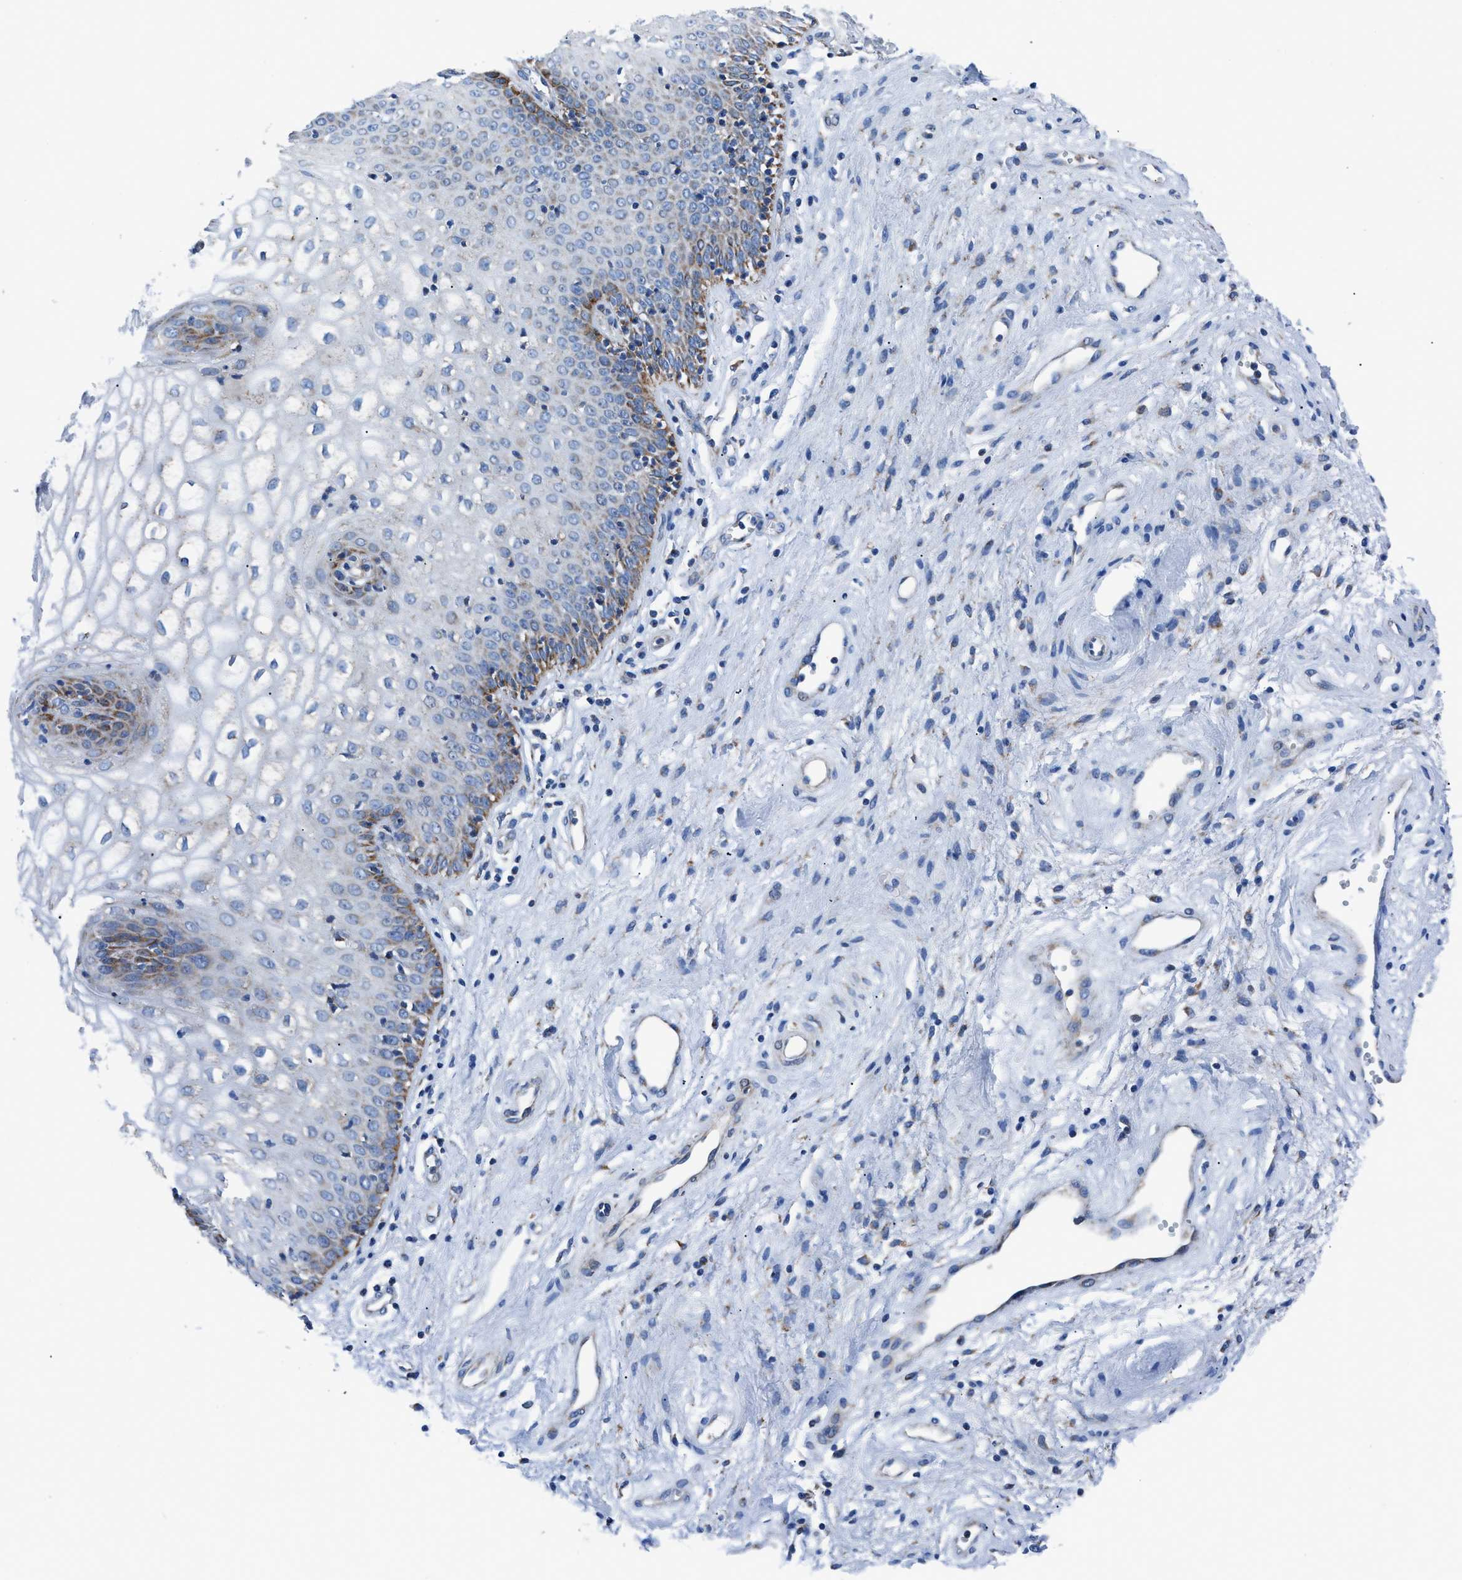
{"staining": {"intensity": "moderate", "quantity": ">75%", "location": "cytoplasmic/membranous"}, "tissue": "vagina", "cell_type": "Squamous epithelial cells", "image_type": "normal", "snomed": [{"axis": "morphology", "description": "Normal tissue, NOS"}, {"axis": "topography", "description": "Vagina"}], "caption": "Immunohistochemical staining of unremarkable vagina reveals medium levels of moderate cytoplasmic/membranous positivity in about >75% of squamous epithelial cells. (brown staining indicates protein expression, while blue staining denotes nuclei).", "gene": "ZDHHC3", "patient": {"sex": "female", "age": 34}}